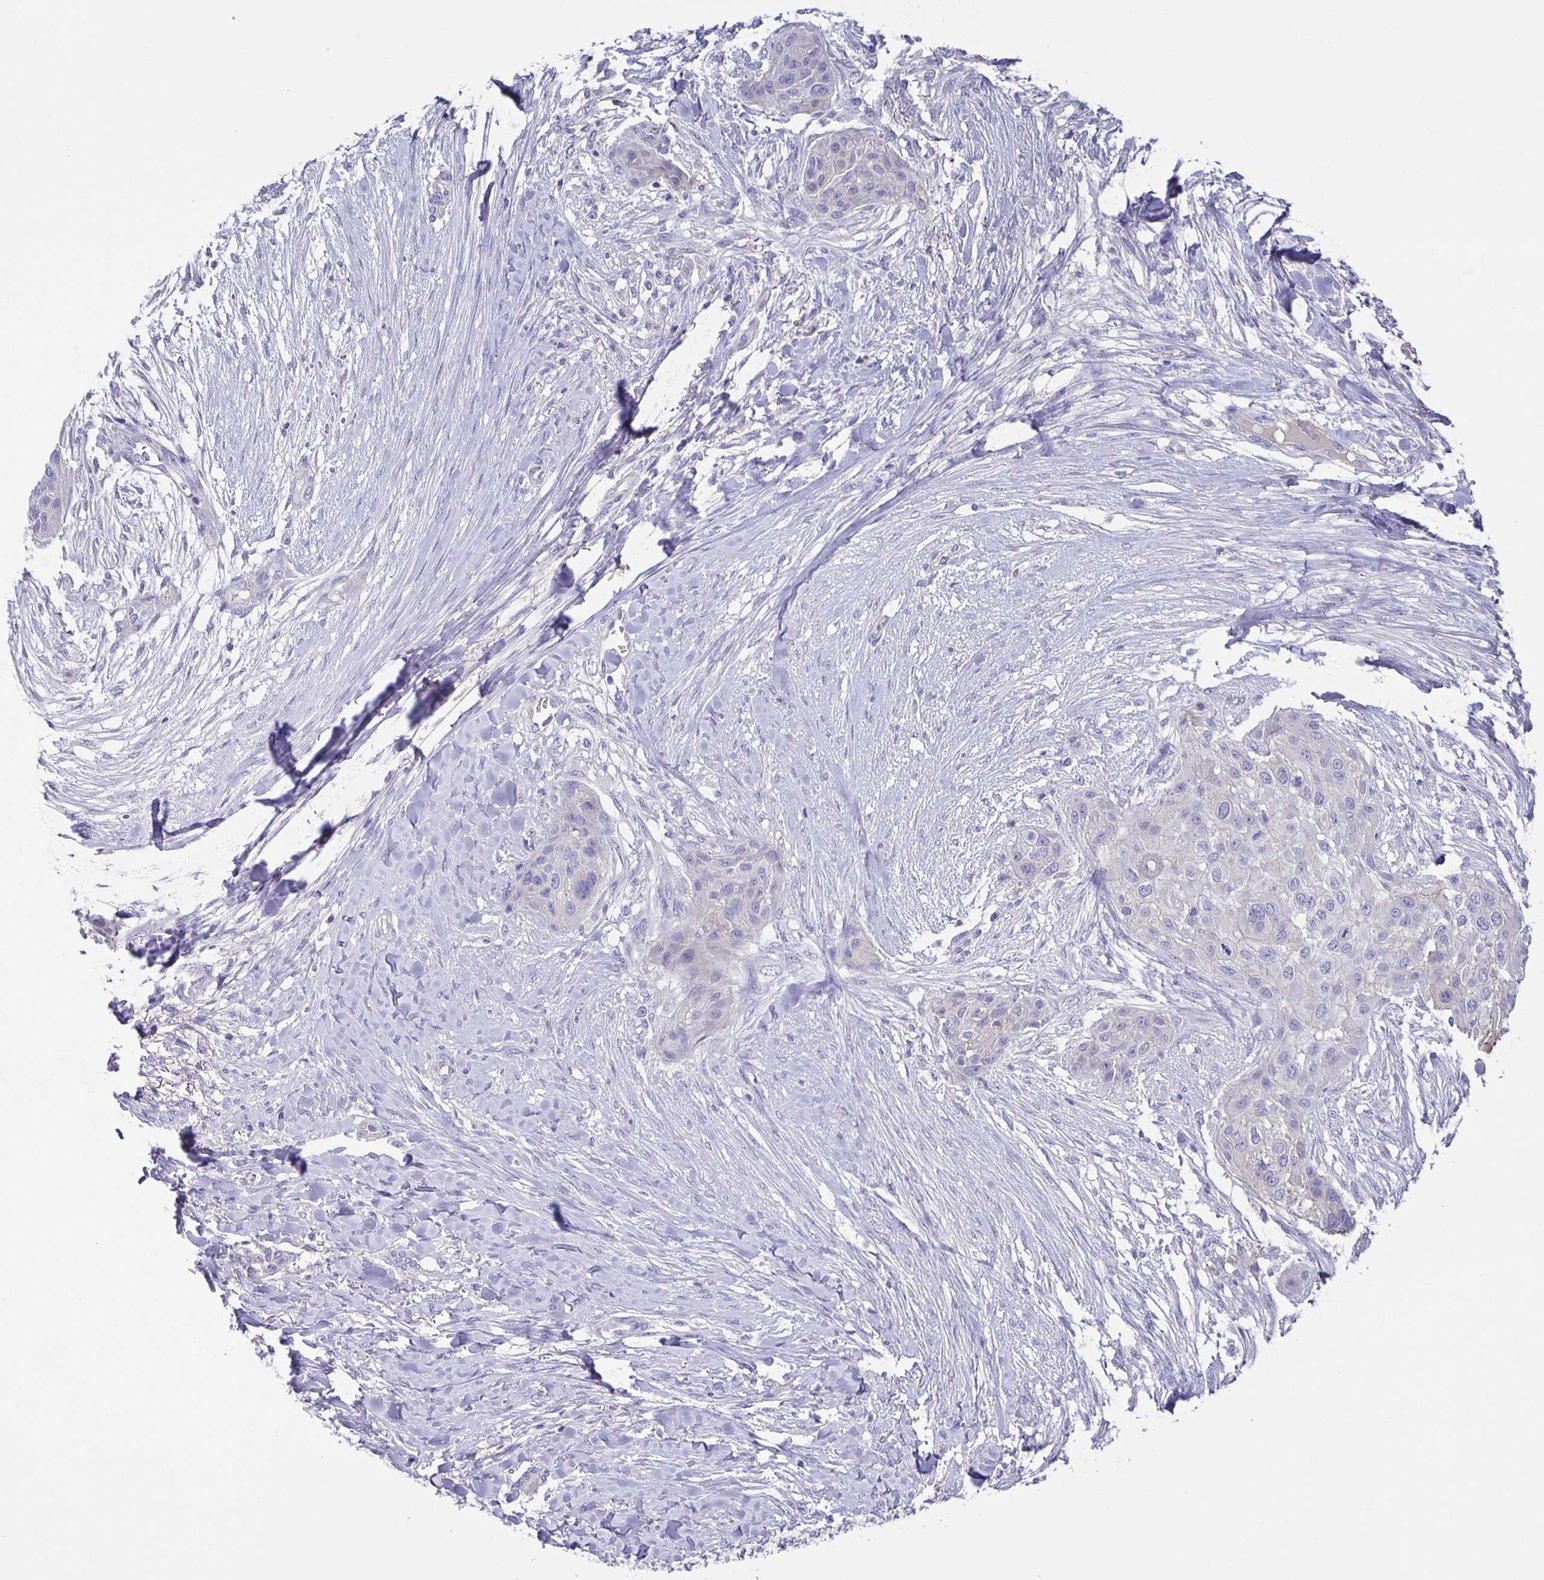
{"staining": {"intensity": "negative", "quantity": "none", "location": "none"}, "tissue": "skin cancer", "cell_type": "Tumor cells", "image_type": "cancer", "snomed": [{"axis": "morphology", "description": "Squamous cell carcinoma, NOS"}, {"axis": "topography", "description": "Skin"}], "caption": "The photomicrograph reveals no significant positivity in tumor cells of skin squamous cell carcinoma.", "gene": "PTPN3", "patient": {"sex": "female", "age": 87}}